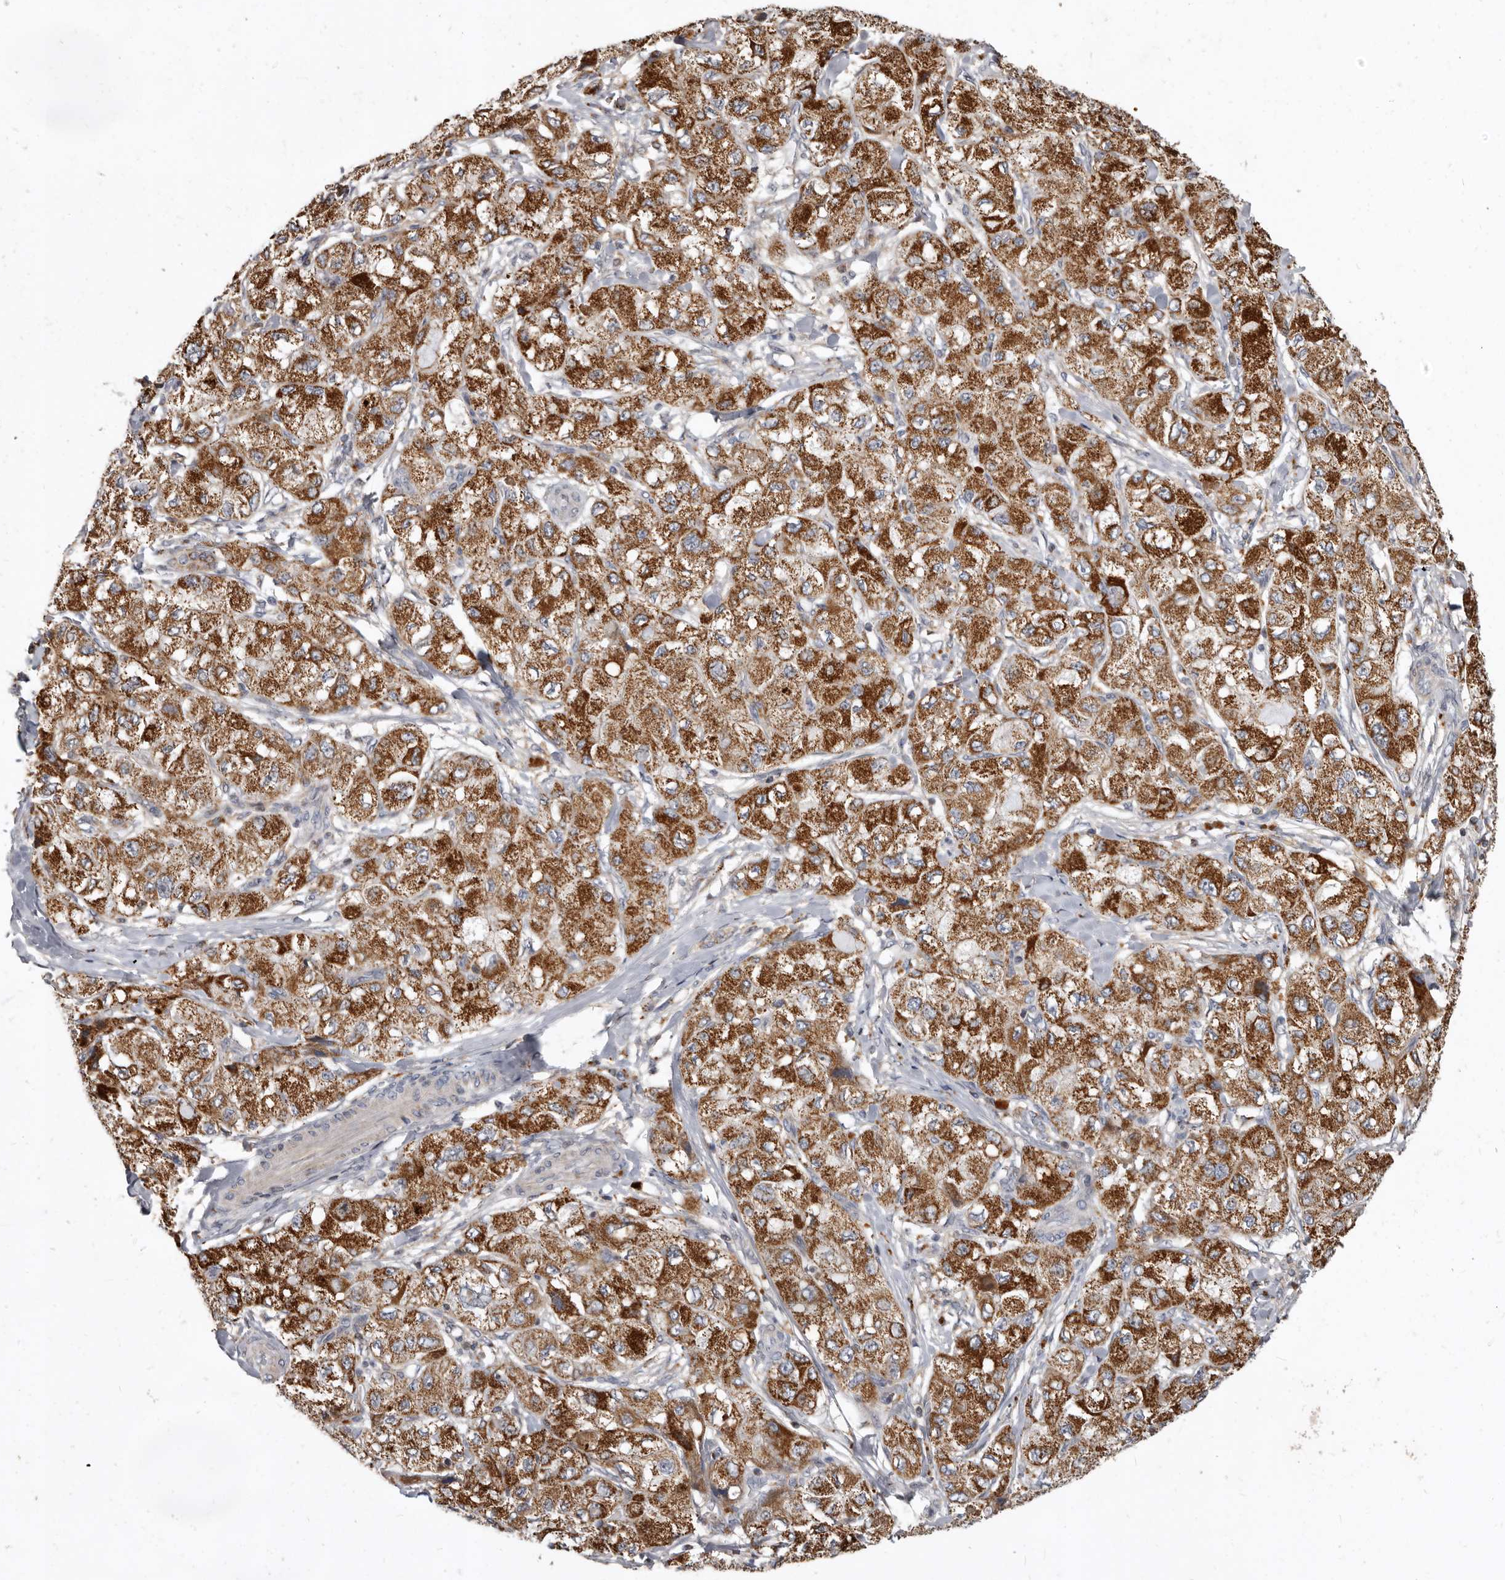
{"staining": {"intensity": "strong", "quantity": ">75%", "location": "cytoplasmic/membranous"}, "tissue": "liver cancer", "cell_type": "Tumor cells", "image_type": "cancer", "snomed": [{"axis": "morphology", "description": "Carcinoma, Hepatocellular, NOS"}, {"axis": "topography", "description": "Liver"}], "caption": "Immunohistochemistry of liver cancer (hepatocellular carcinoma) shows high levels of strong cytoplasmic/membranous staining in about >75% of tumor cells.", "gene": "SMC4", "patient": {"sex": "male", "age": 80}}